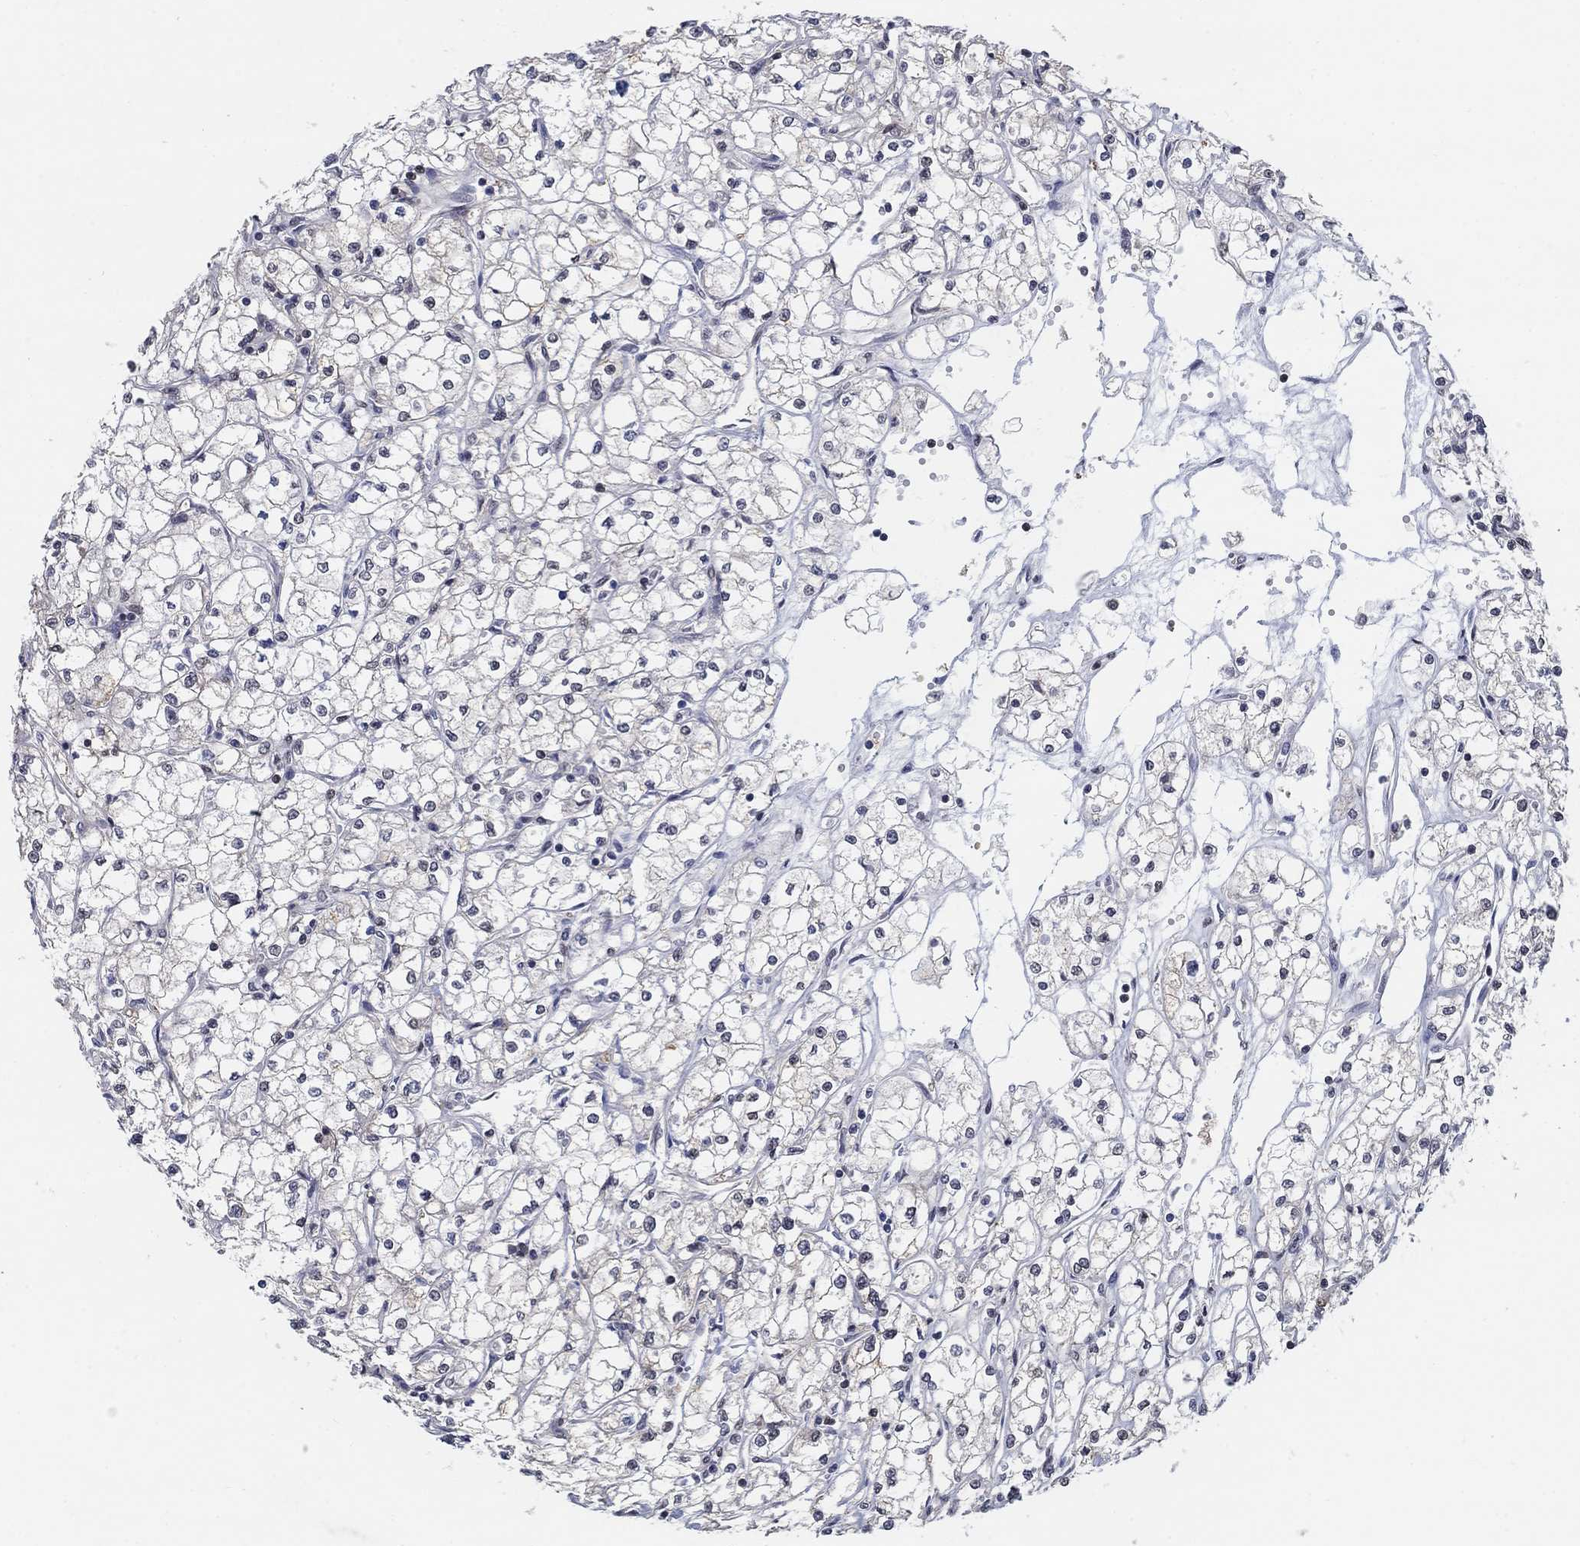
{"staining": {"intensity": "negative", "quantity": "none", "location": "none"}, "tissue": "renal cancer", "cell_type": "Tumor cells", "image_type": "cancer", "snomed": [{"axis": "morphology", "description": "Adenocarcinoma, NOS"}, {"axis": "topography", "description": "Kidney"}], "caption": "Tumor cells are negative for protein expression in human renal cancer (adenocarcinoma). (DAB (3,3'-diaminobenzidine) IHC with hematoxylin counter stain).", "gene": "CENPE", "patient": {"sex": "male", "age": 67}}